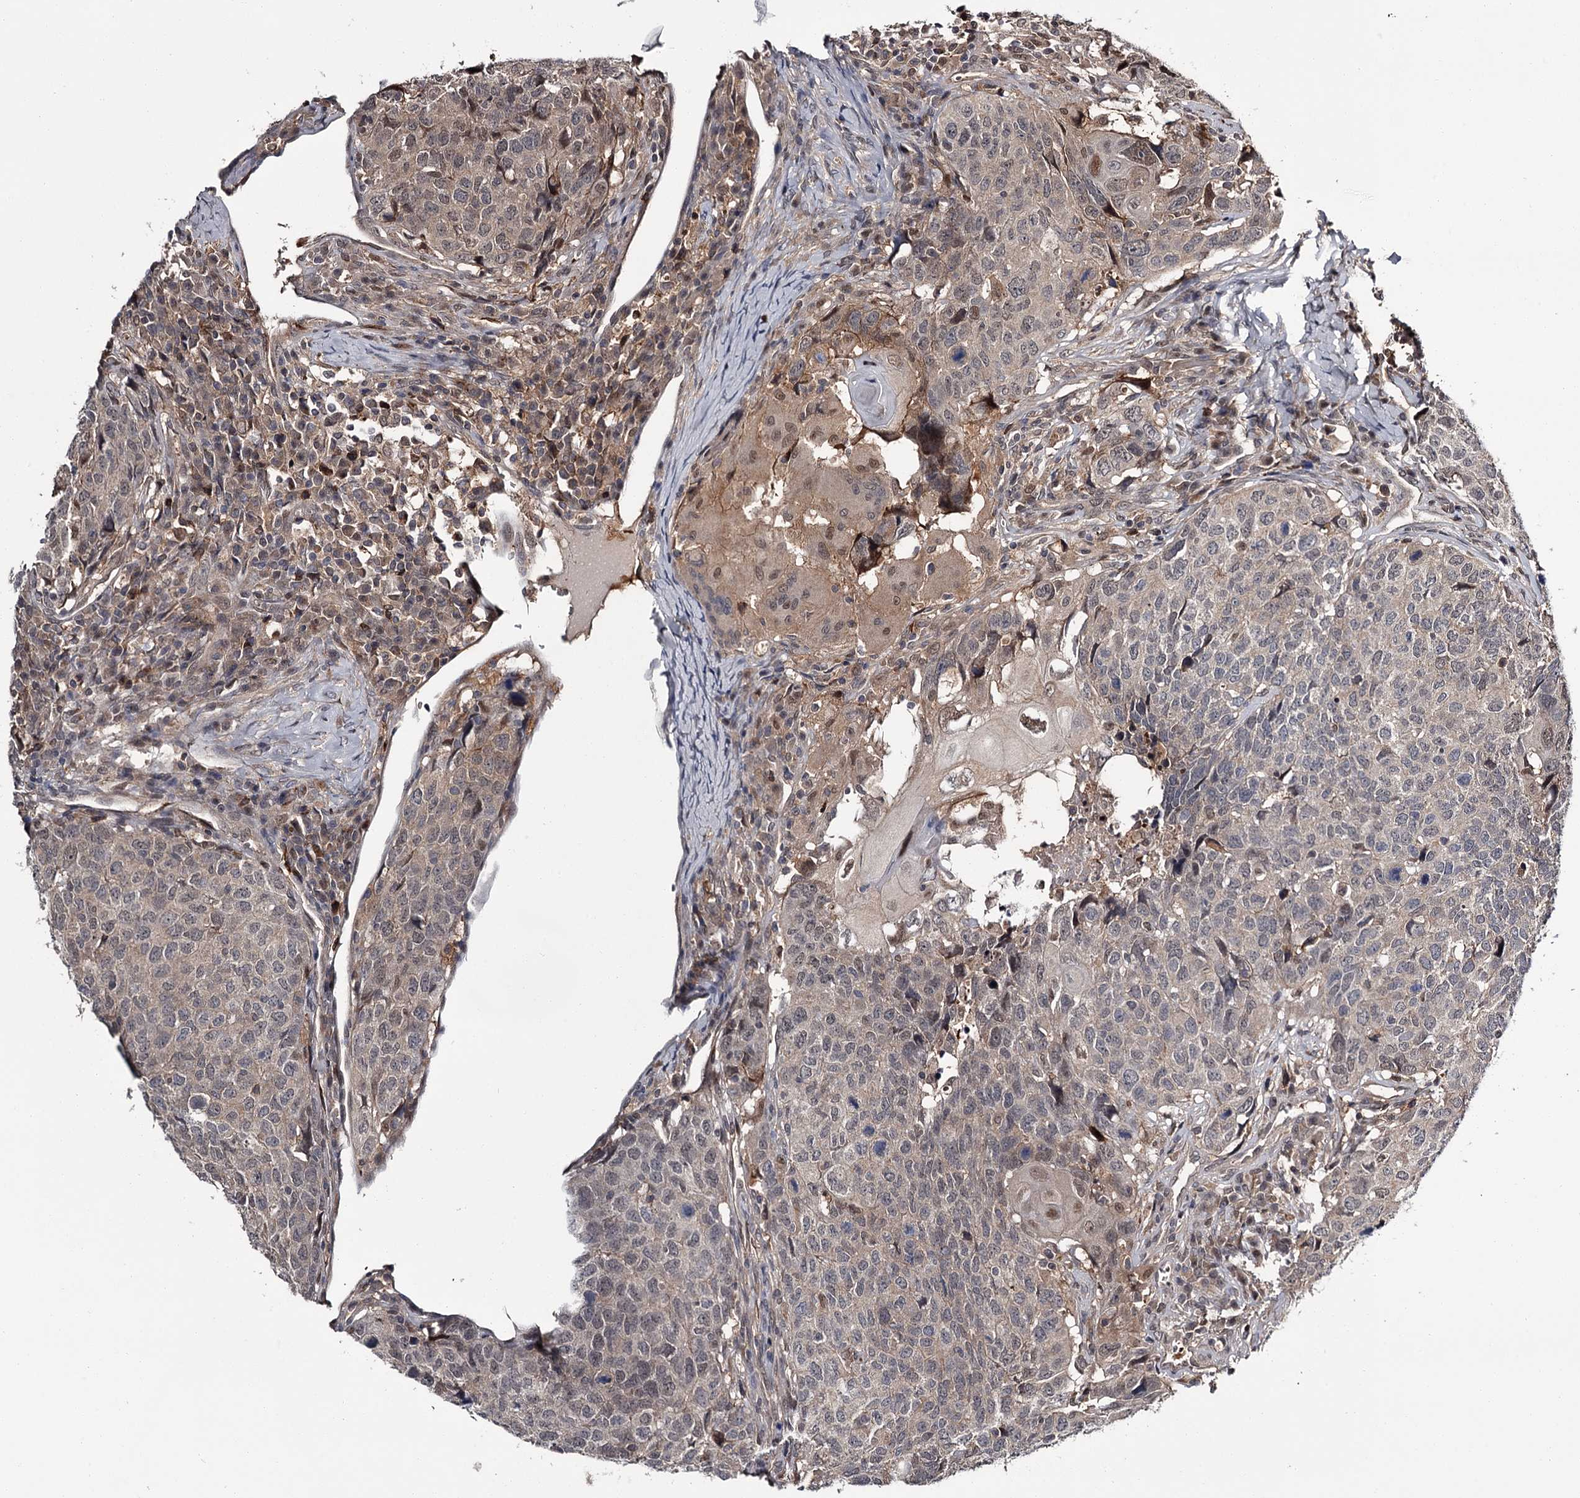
{"staining": {"intensity": "negative", "quantity": "none", "location": "none"}, "tissue": "head and neck cancer", "cell_type": "Tumor cells", "image_type": "cancer", "snomed": [{"axis": "morphology", "description": "Squamous cell carcinoma, NOS"}, {"axis": "topography", "description": "Head-Neck"}], "caption": "Histopathology image shows no significant protein staining in tumor cells of head and neck squamous cell carcinoma.", "gene": "DAO", "patient": {"sex": "male", "age": 66}}